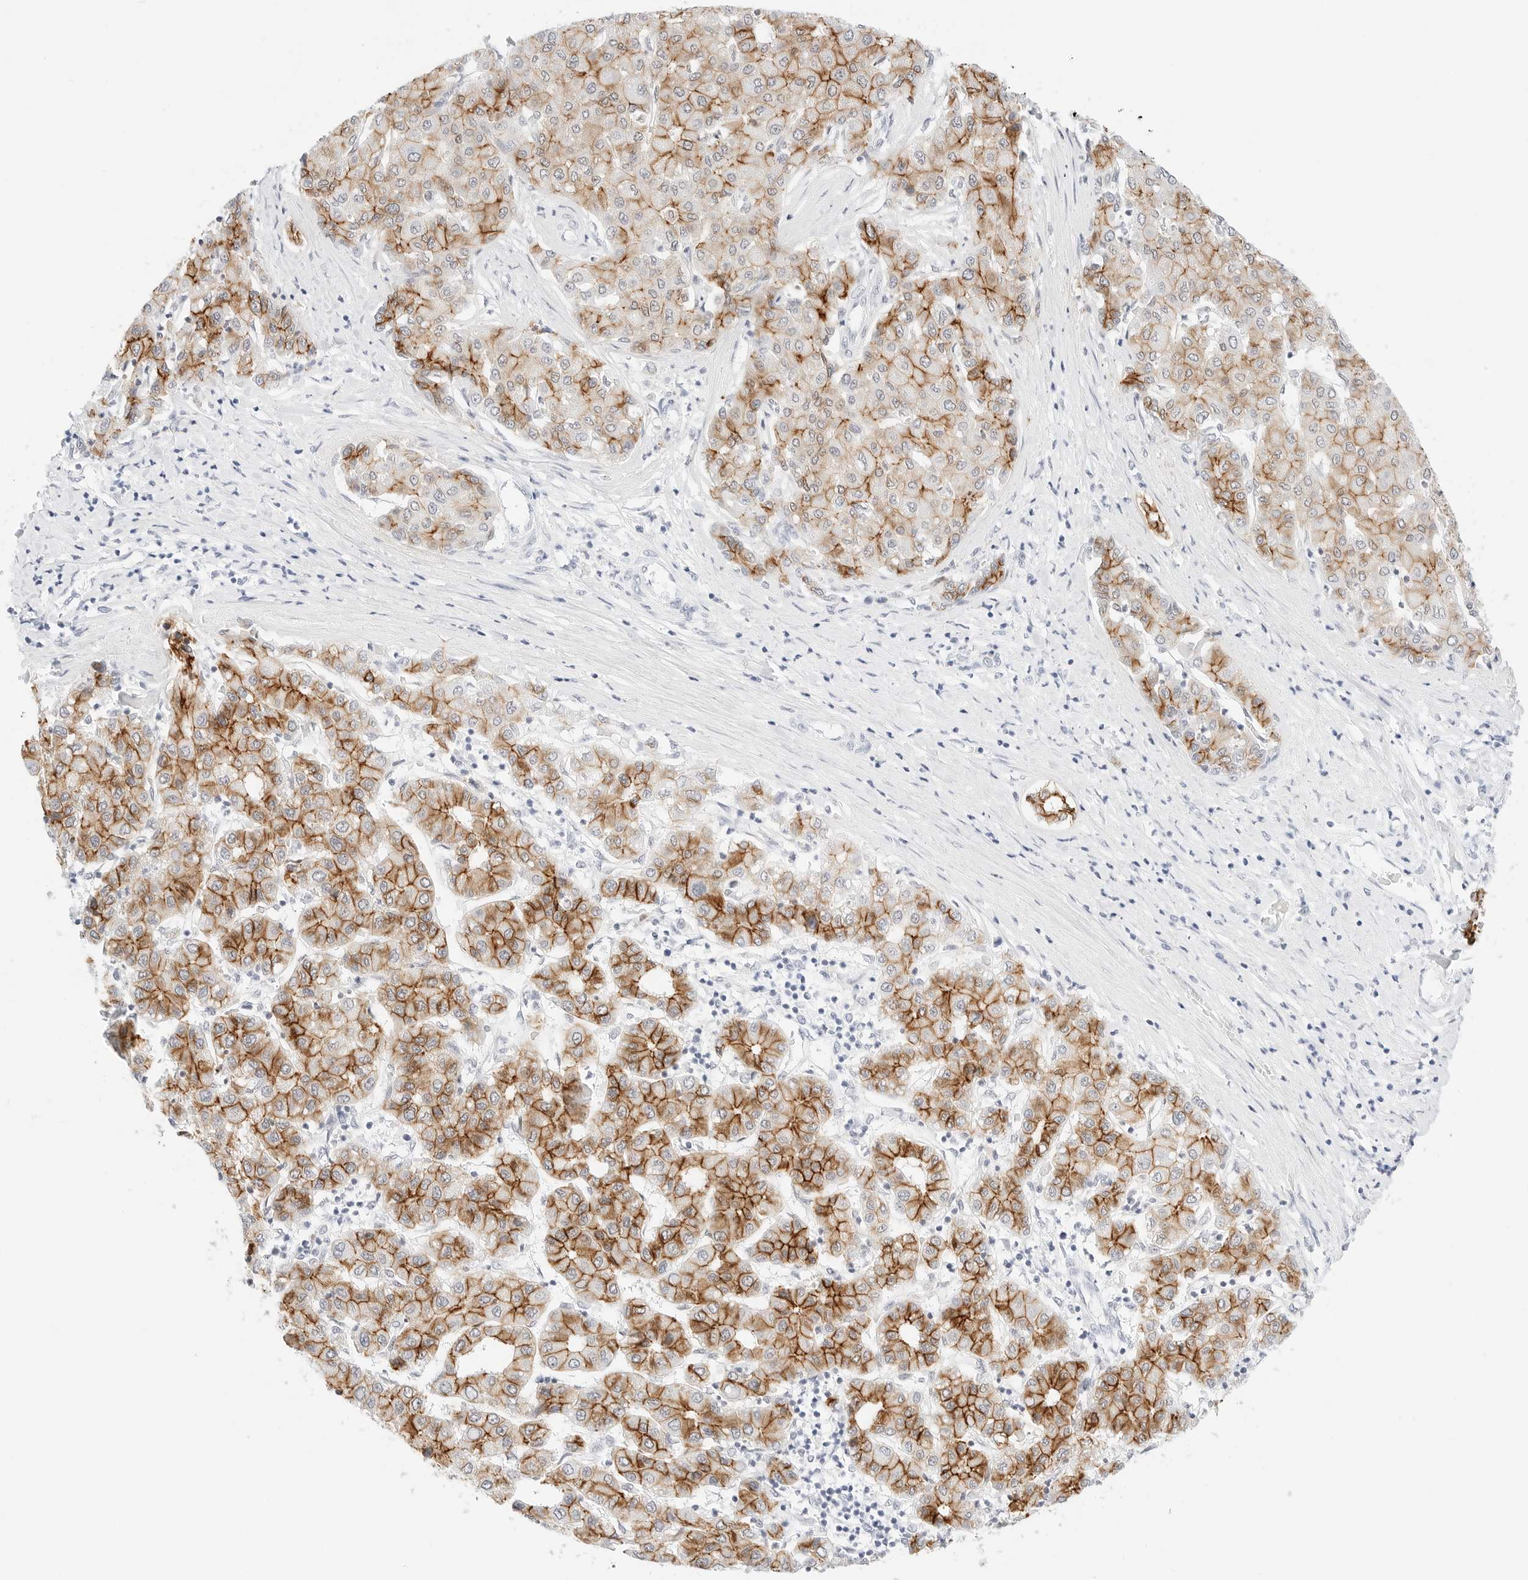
{"staining": {"intensity": "strong", "quantity": ">75%", "location": "cytoplasmic/membranous"}, "tissue": "liver cancer", "cell_type": "Tumor cells", "image_type": "cancer", "snomed": [{"axis": "morphology", "description": "Carcinoma, Hepatocellular, NOS"}, {"axis": "topography", "description": "Liver"}], "caption": "Immunohistochemical staining of hepatocellular carcinoma (liver) reveals high levels of strong cytoplasmic/membranous protein expression in approximately >75% of tumor cells.", "gene": "CDH1", "patient": {"sex": "male", "age": 65}}